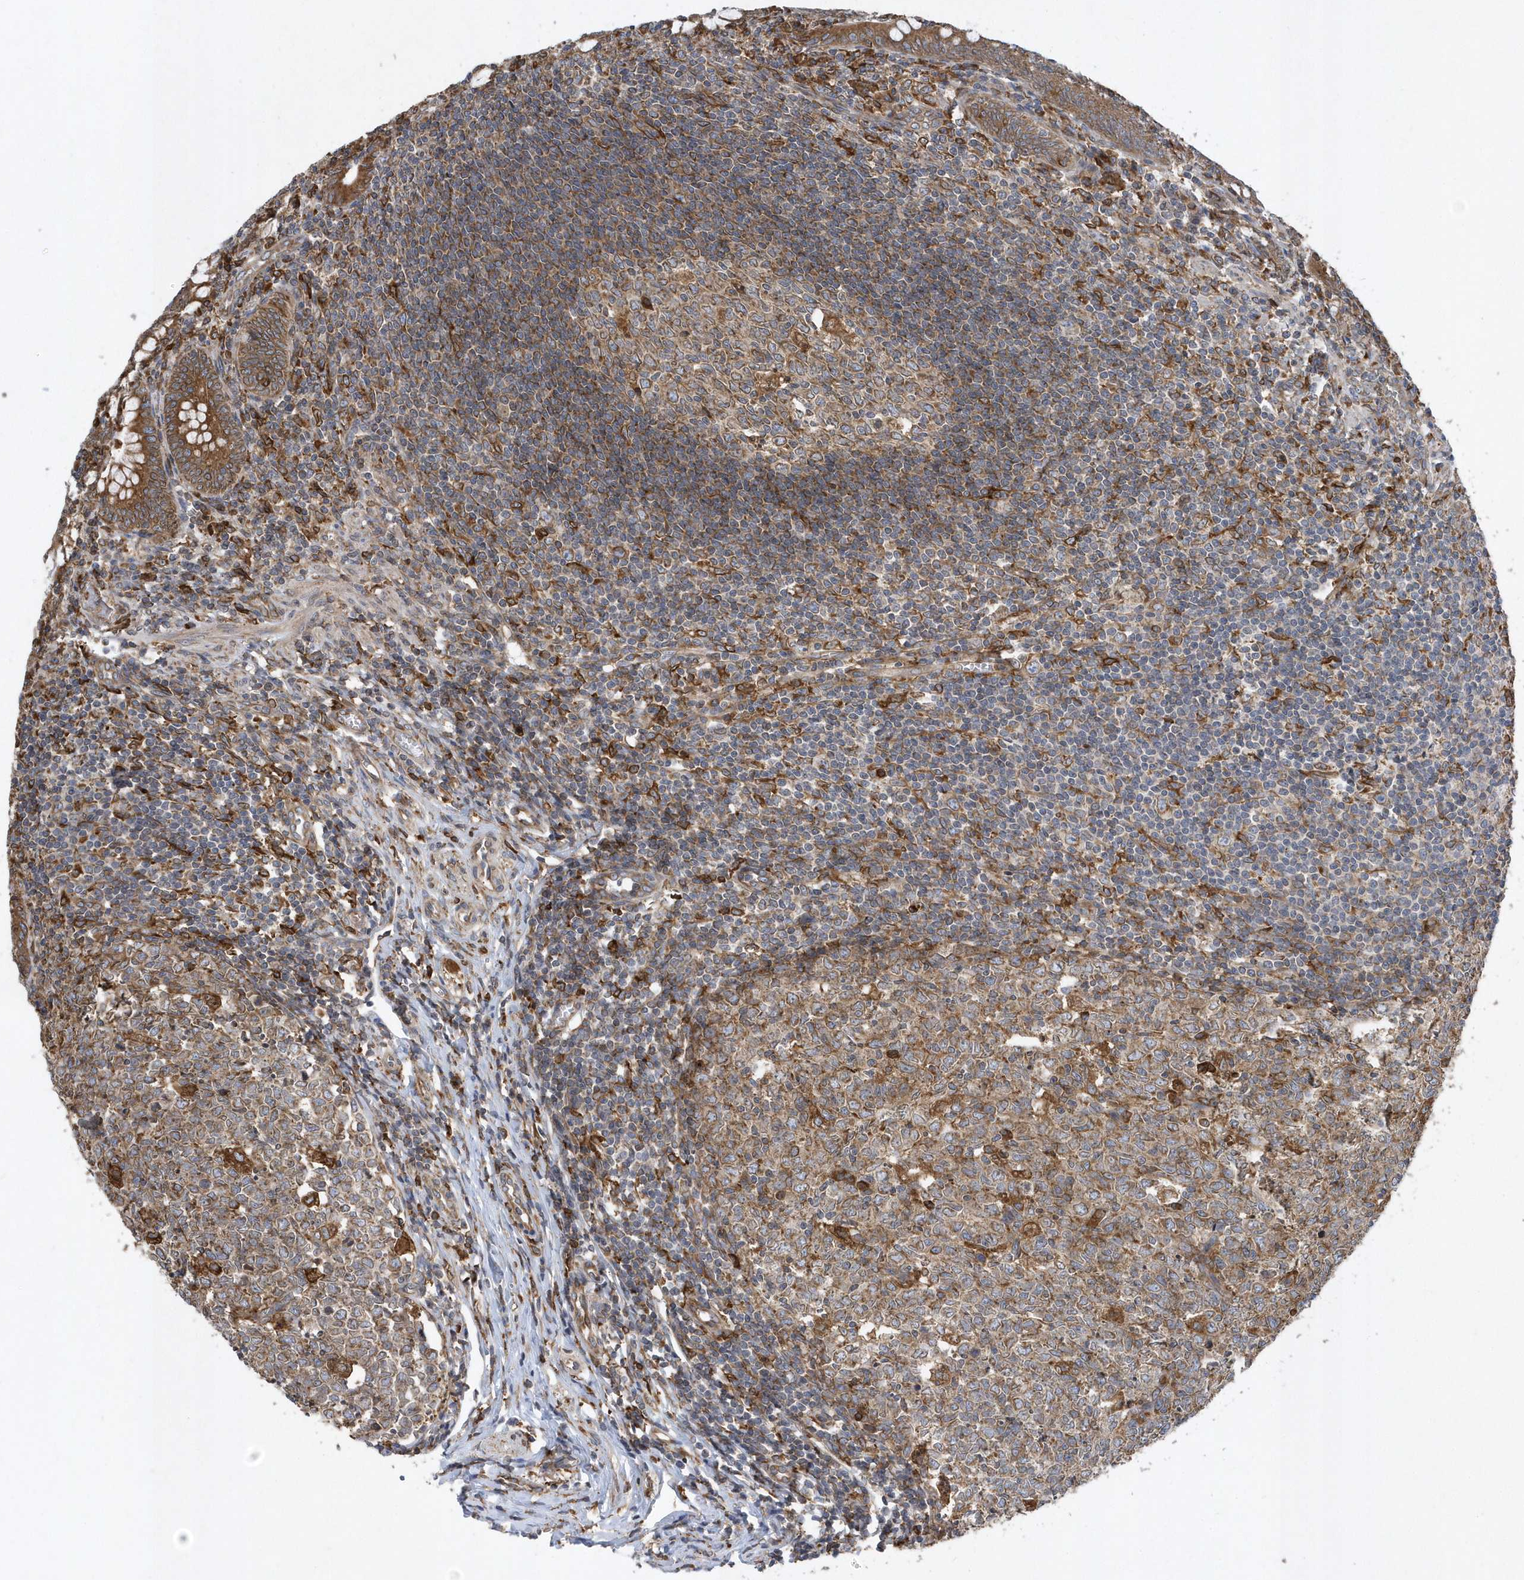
{"staining": {"intensity": "strong", "quantity": ">75%", "location": "cytoplasmic/membranous"}, "tissue": "appendix", "cell_type": "Glandular cells", "image_type": "normal", "snomed": [{"axis": "morphology", "description": "Normal tissue, NOS"}, {"axis": "topography", "description": "Appendix"}], "caption": "A photomicrograph of human appendix stained for a protein demonstrates strong cytoplasmic/membranous brown staining in glandular cells.", "gene": "VAMP7", "patient": {"sex": "male", "age": 14}}